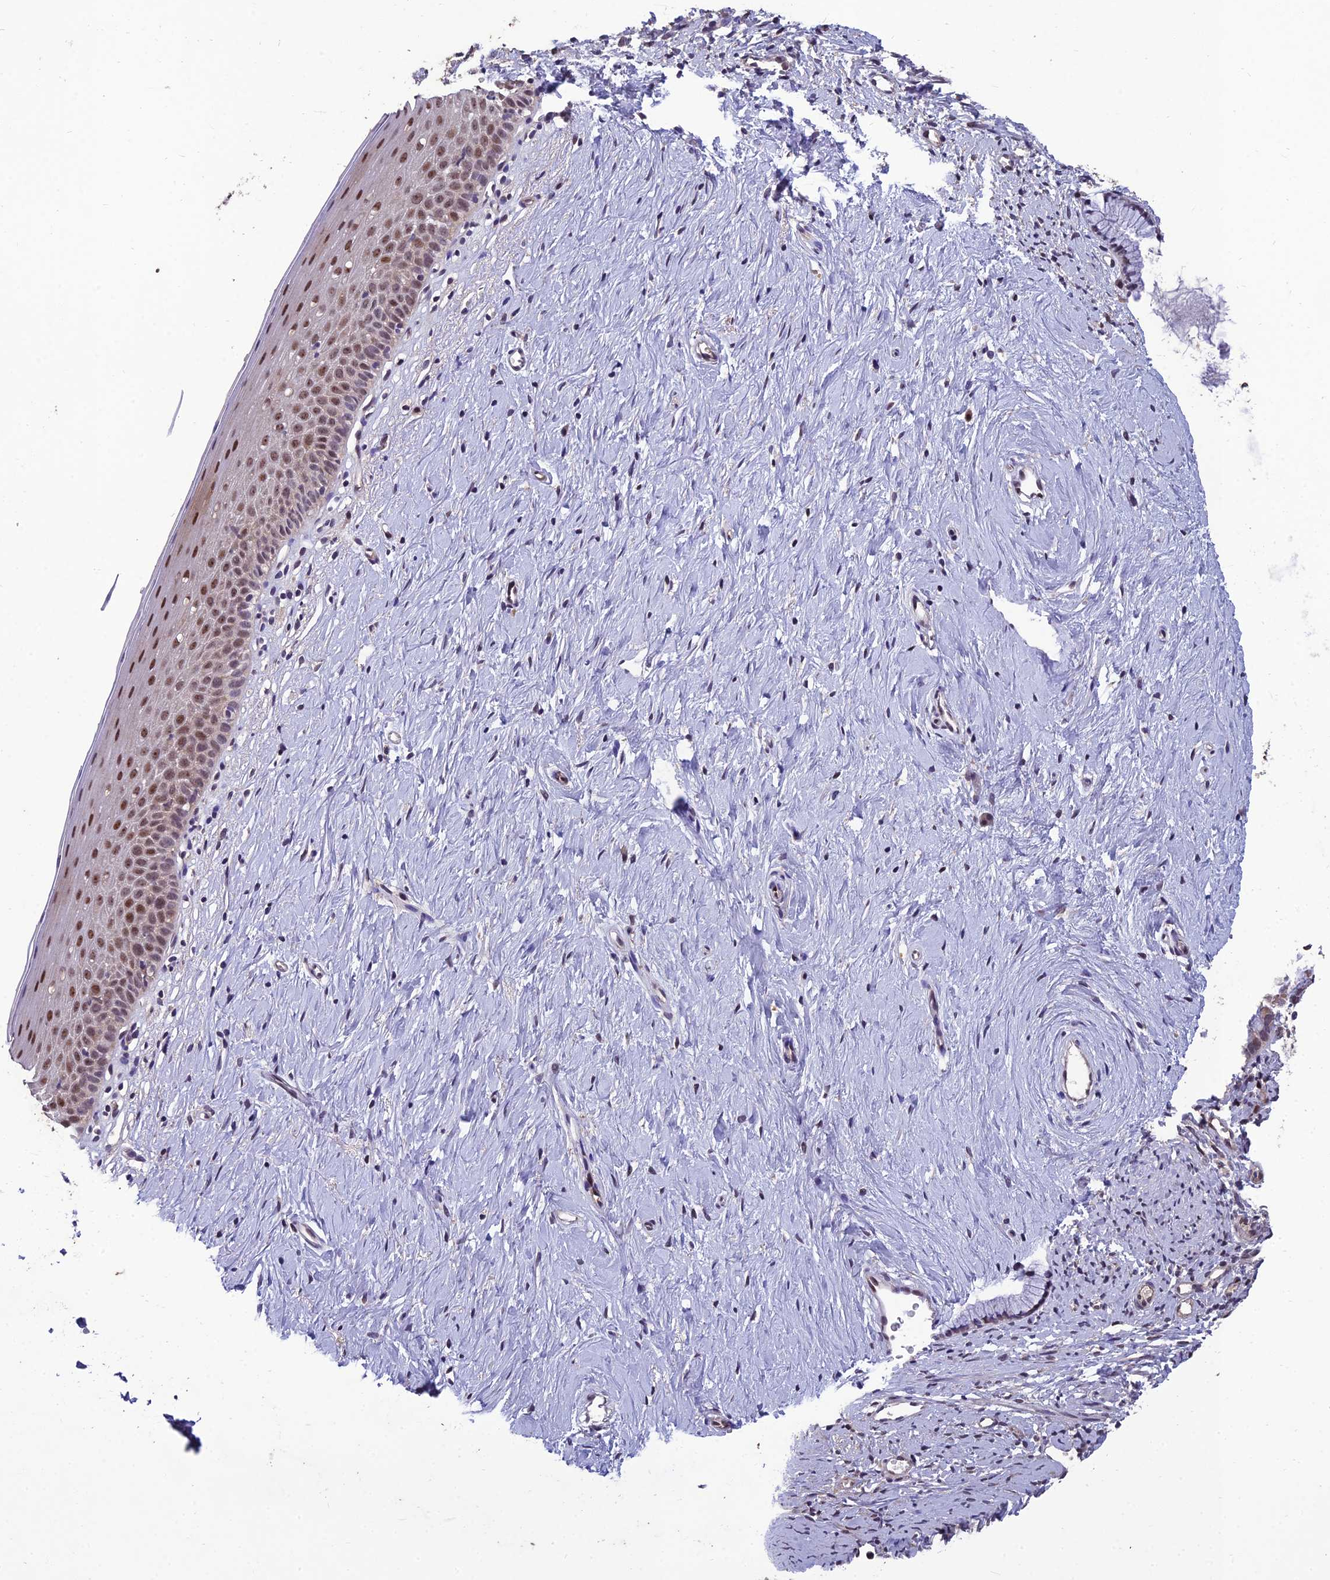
{"staining": {"intensity": "weak", "quantity": "<25%", "location": "nuclear"}, "tissue": "cervix", "cell_type": "Glandular cells", "image_type": "normal", "snomed": [{"axis": "morphology", "description": "Normal tissue, NOS"}, {"axis": "topography", "description": "Cervix"}], "caption": "This is a micrograph of IHC staining of unremarkable cervix, which shows no staining in glandular cells.", "gene": "GRWD1", "patient": {"sex": "female", "age": 57}}